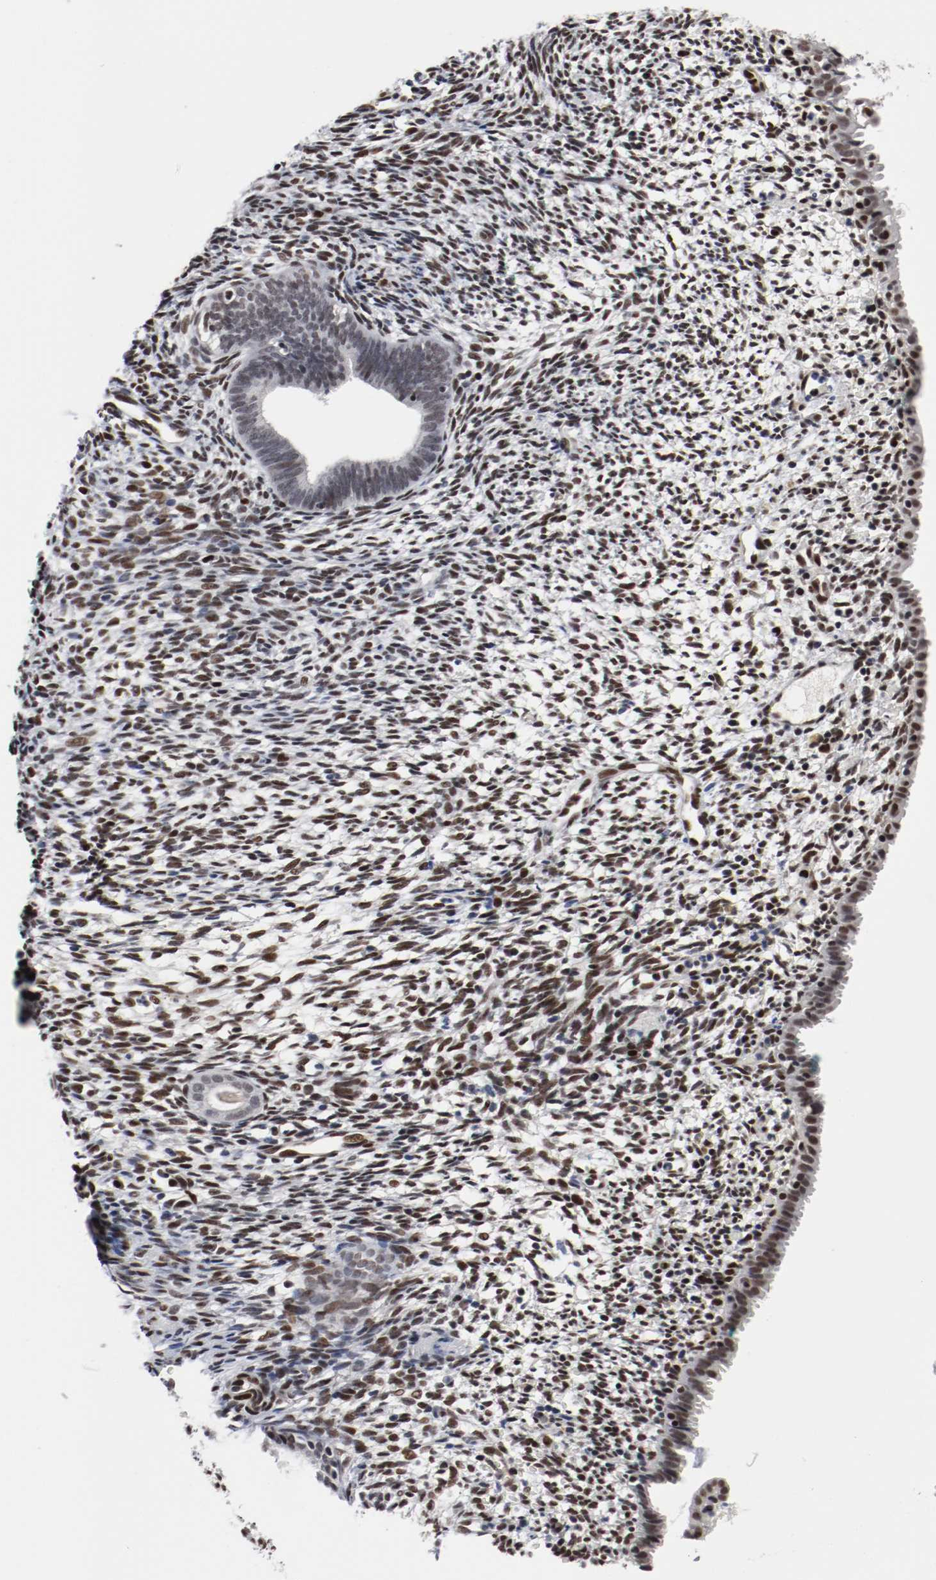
{"staining": {"intensity": "moderate", "quantity": "25%-75%", "location": "nuclear"}, "tissue": "endometrium", "cell_type": "Cells in endometrial stroma", "image_type": "normal", "snomed": [{"axis": "morphology", "description": "Normal tissue, NOS"}, {"axis": "morphology", "description": "Atrophy, NOS"}, {"axis": "topography", "description": "Uterus"}, {"axis": "topography", "description": "Endometrium"}], "caption": "Approximately 25%-75% of cells in endometrial stroma in unremarkable human endometrium reveal moderate nuclear protein expression as visualized by brown immunohistochemical staining.", "gene": "MEF2D", "patient": {"sex": "female", "age": 68}}